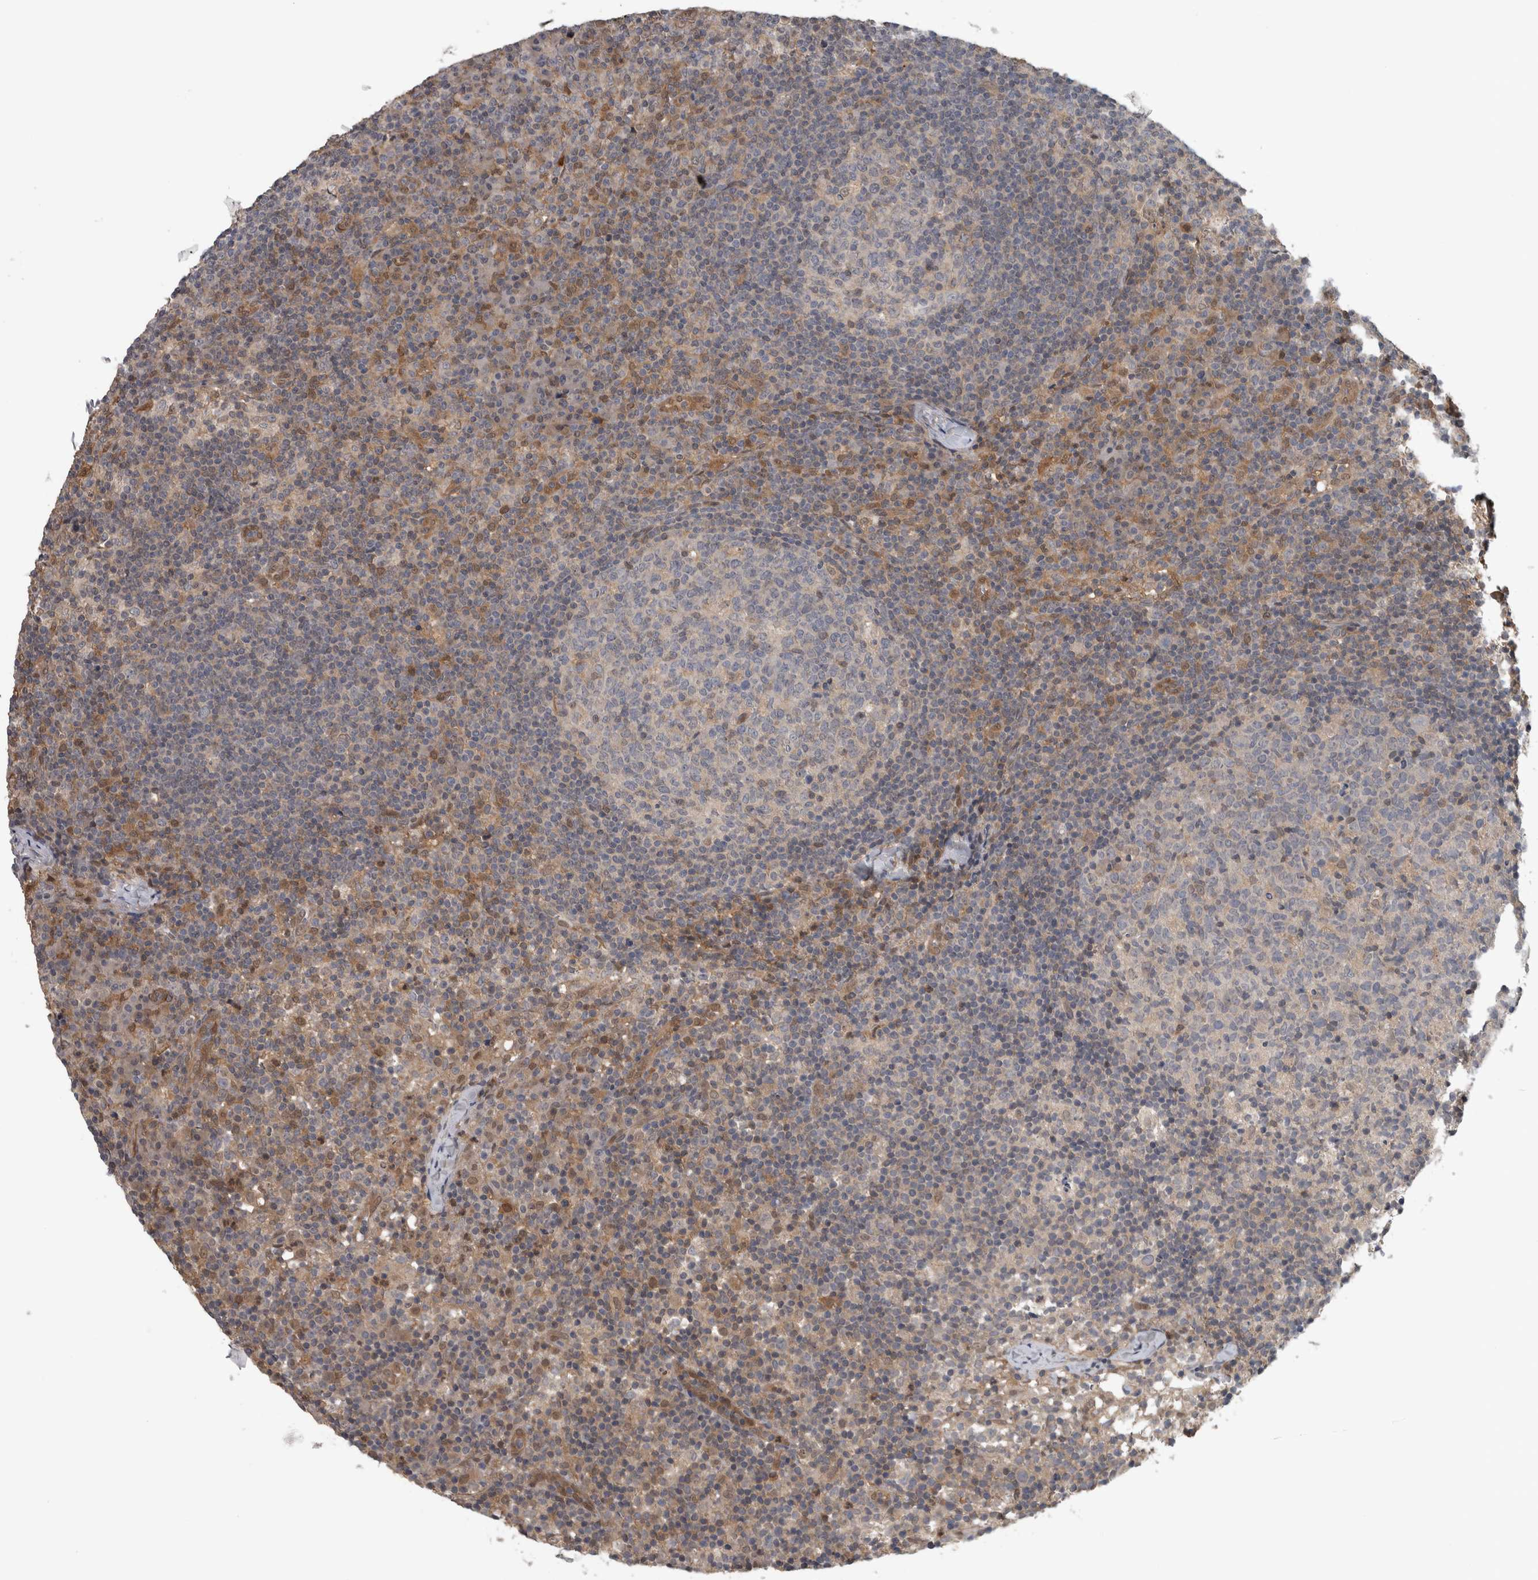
{"staining": {"intensity": "weak", "quantity": "<25%", "location": "cytoplasmic/membranous"}, "tissue": "lymph node", "cell_type": "Germinal center cells", "image_type": "normal", "snomed": [{"axis": "morphology", "description": "Normal tissue, NOS"}, {"axis": "morphology", "description": "Inflammation, NOS"}, {"axis": "topography", "description": "Lymph node"}], "caption": "The photomicrograph shows no staining of germinal center cells in normal lymph node. (DAB (3,3'-diaminobenzidine) immunohistochemistry (IHC) with hematoxylin counter stain).", "gene": "NAPRT", "patient": {"sex": "male", "age": 55}}